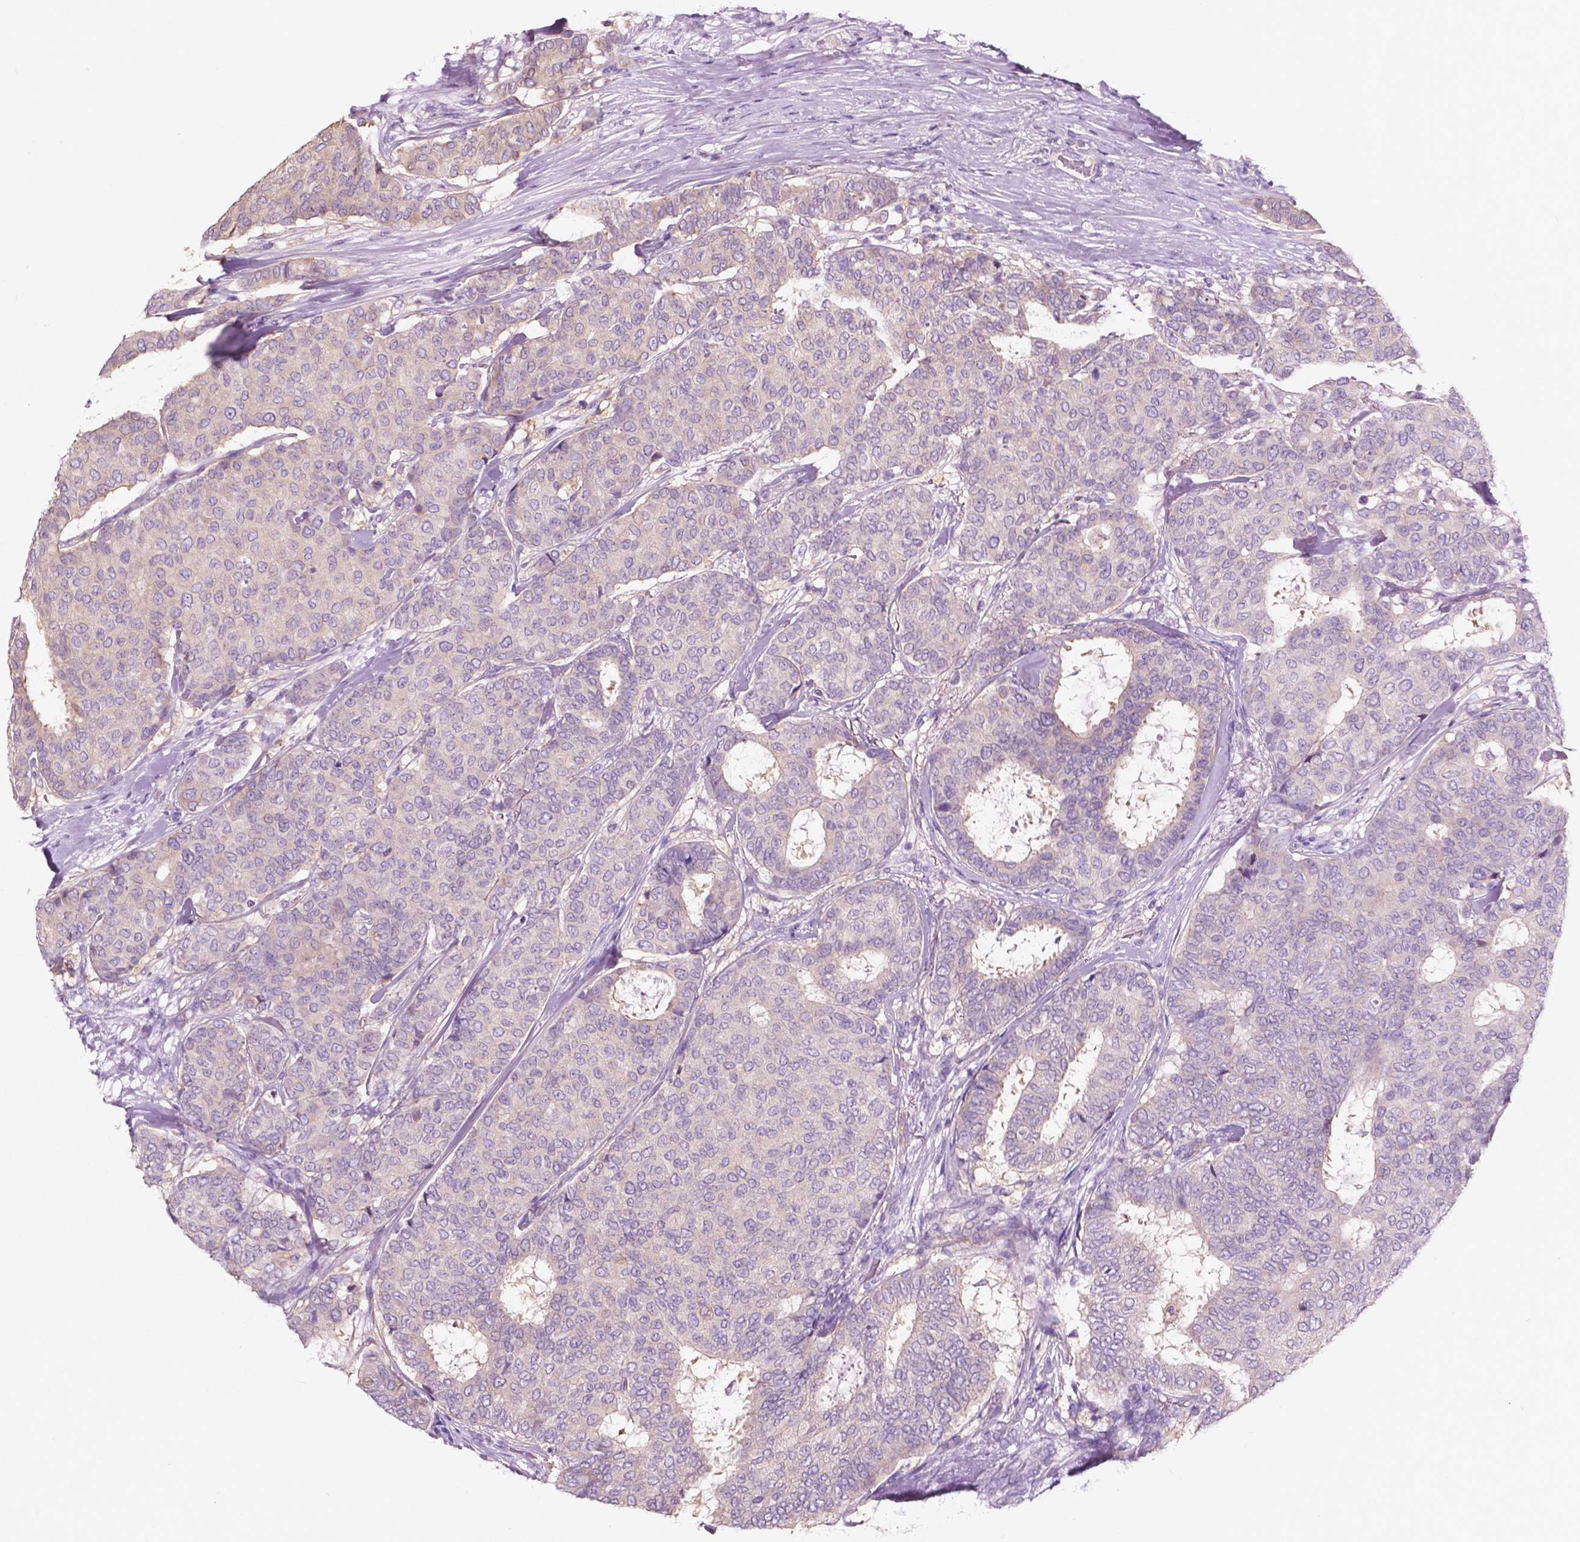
{"staining": {"intensity": "negative", "quantity": "none", "location": "none"}, "tissue": "breast cancer", "cell_type": "Tumor cells", "image_type": "cancer", "snomed": [{"axis": "morphology", "description": "Duct carcinoma"}, {"axis": "topography", "description": "Breast"}], "caption": "A high-resolution histopathology image shows immunohistochemistry (IHC) staining of breast cancer (infiltrating ductal carcinoma), which demonstrates no significant expression in tumor cells.", "gene": "SEMA4A", "patient": {"sex": "female", "age": 75}}